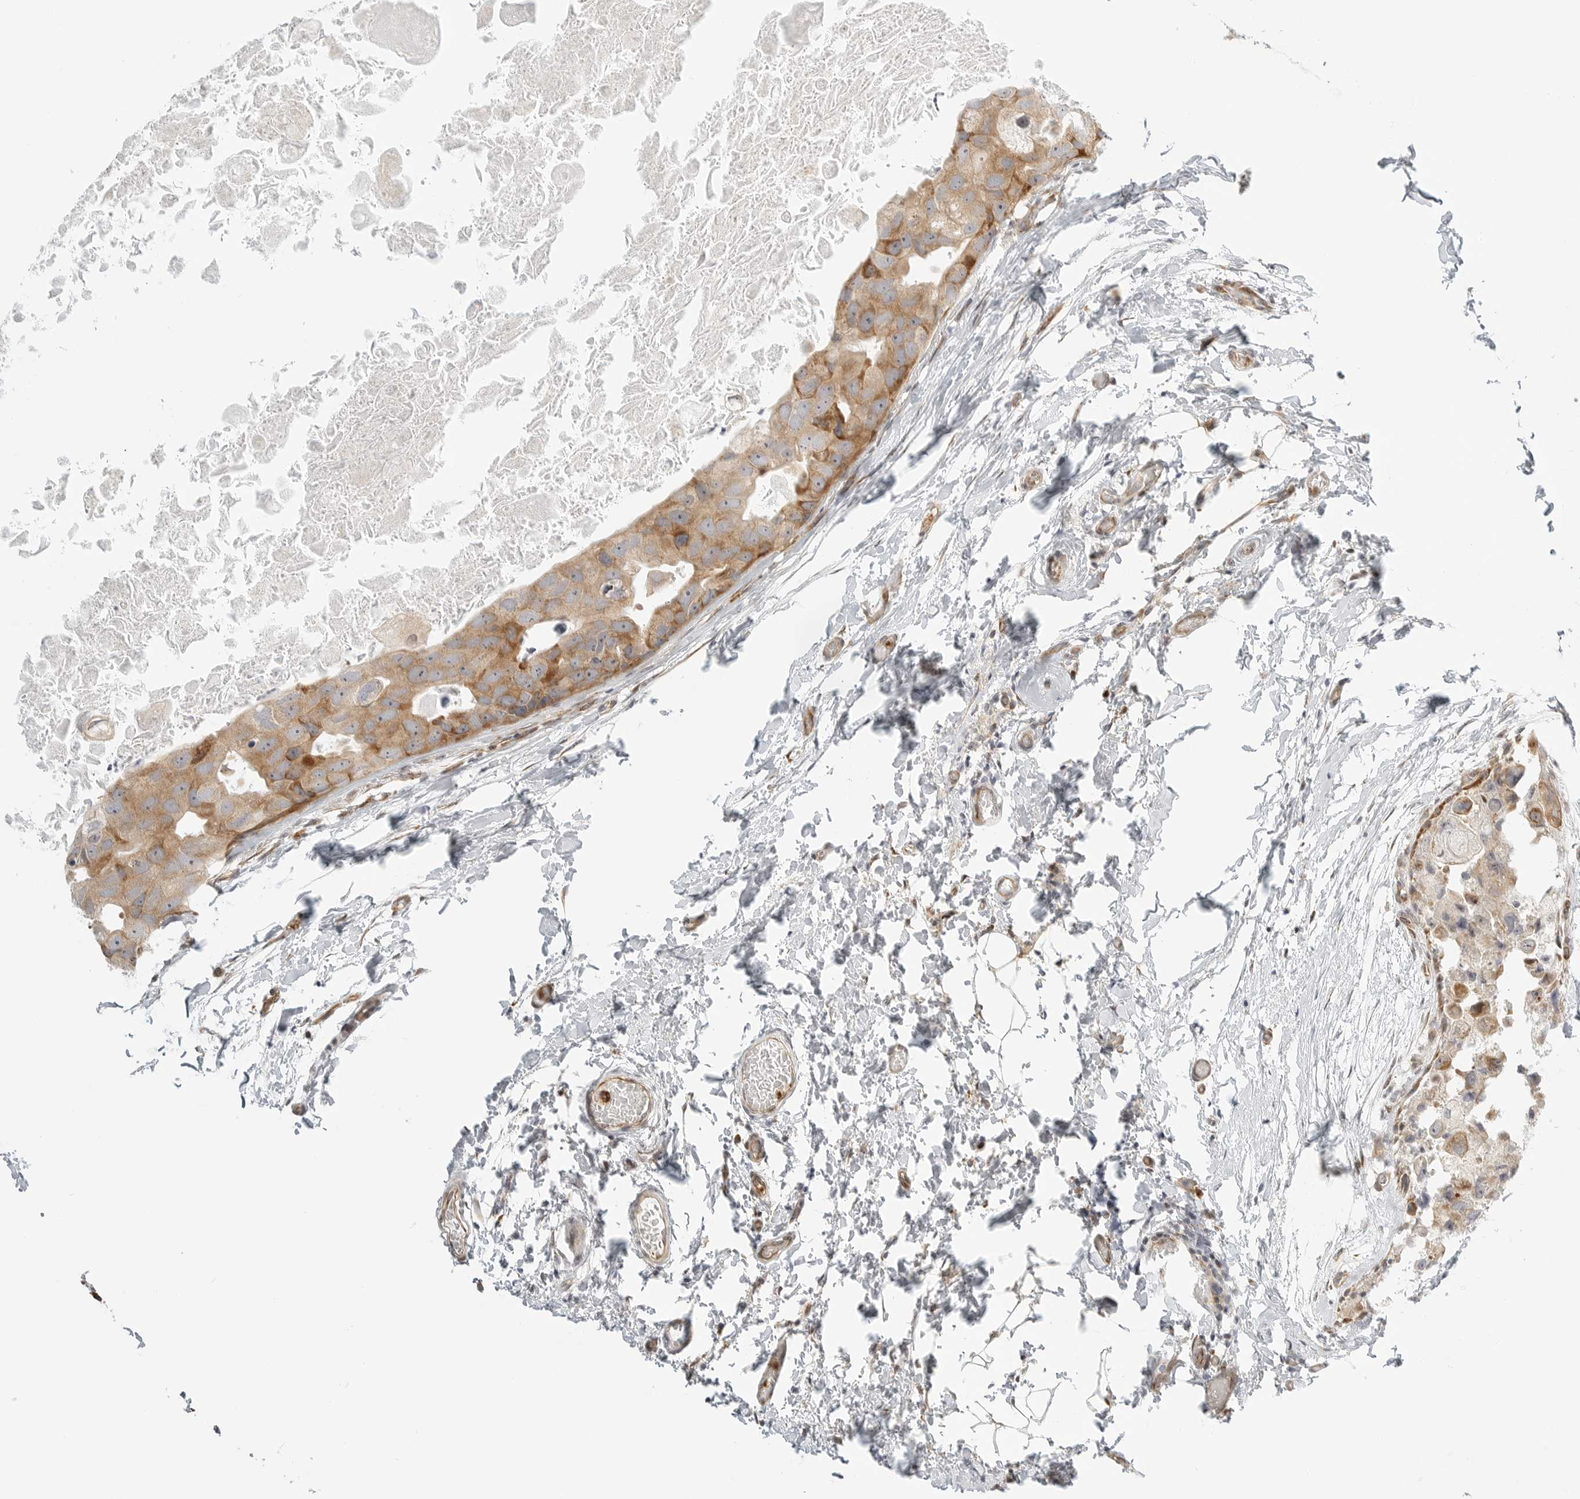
{"staining": {"intensity": "moderate", "quantity": ">75%", "location": "cytoplasmic/membranous,nuclear"}, "tissue": "breast cancer", "cell_type": "Tumor cells", "image_type": "cancer", "snomed": [{"axis": "morphology", "description": "Duct carcinoma"}, {"axis": "topography", "description": "Breast"}], "caption": "Breast cancer (intraductal carcinoma) tissue reveals moderate cytoplasmic/membranous and nuclear expression in about >75% of tumor cells", "gene": "DSCC1", "patient": {"sex": "female", "age": 62}}